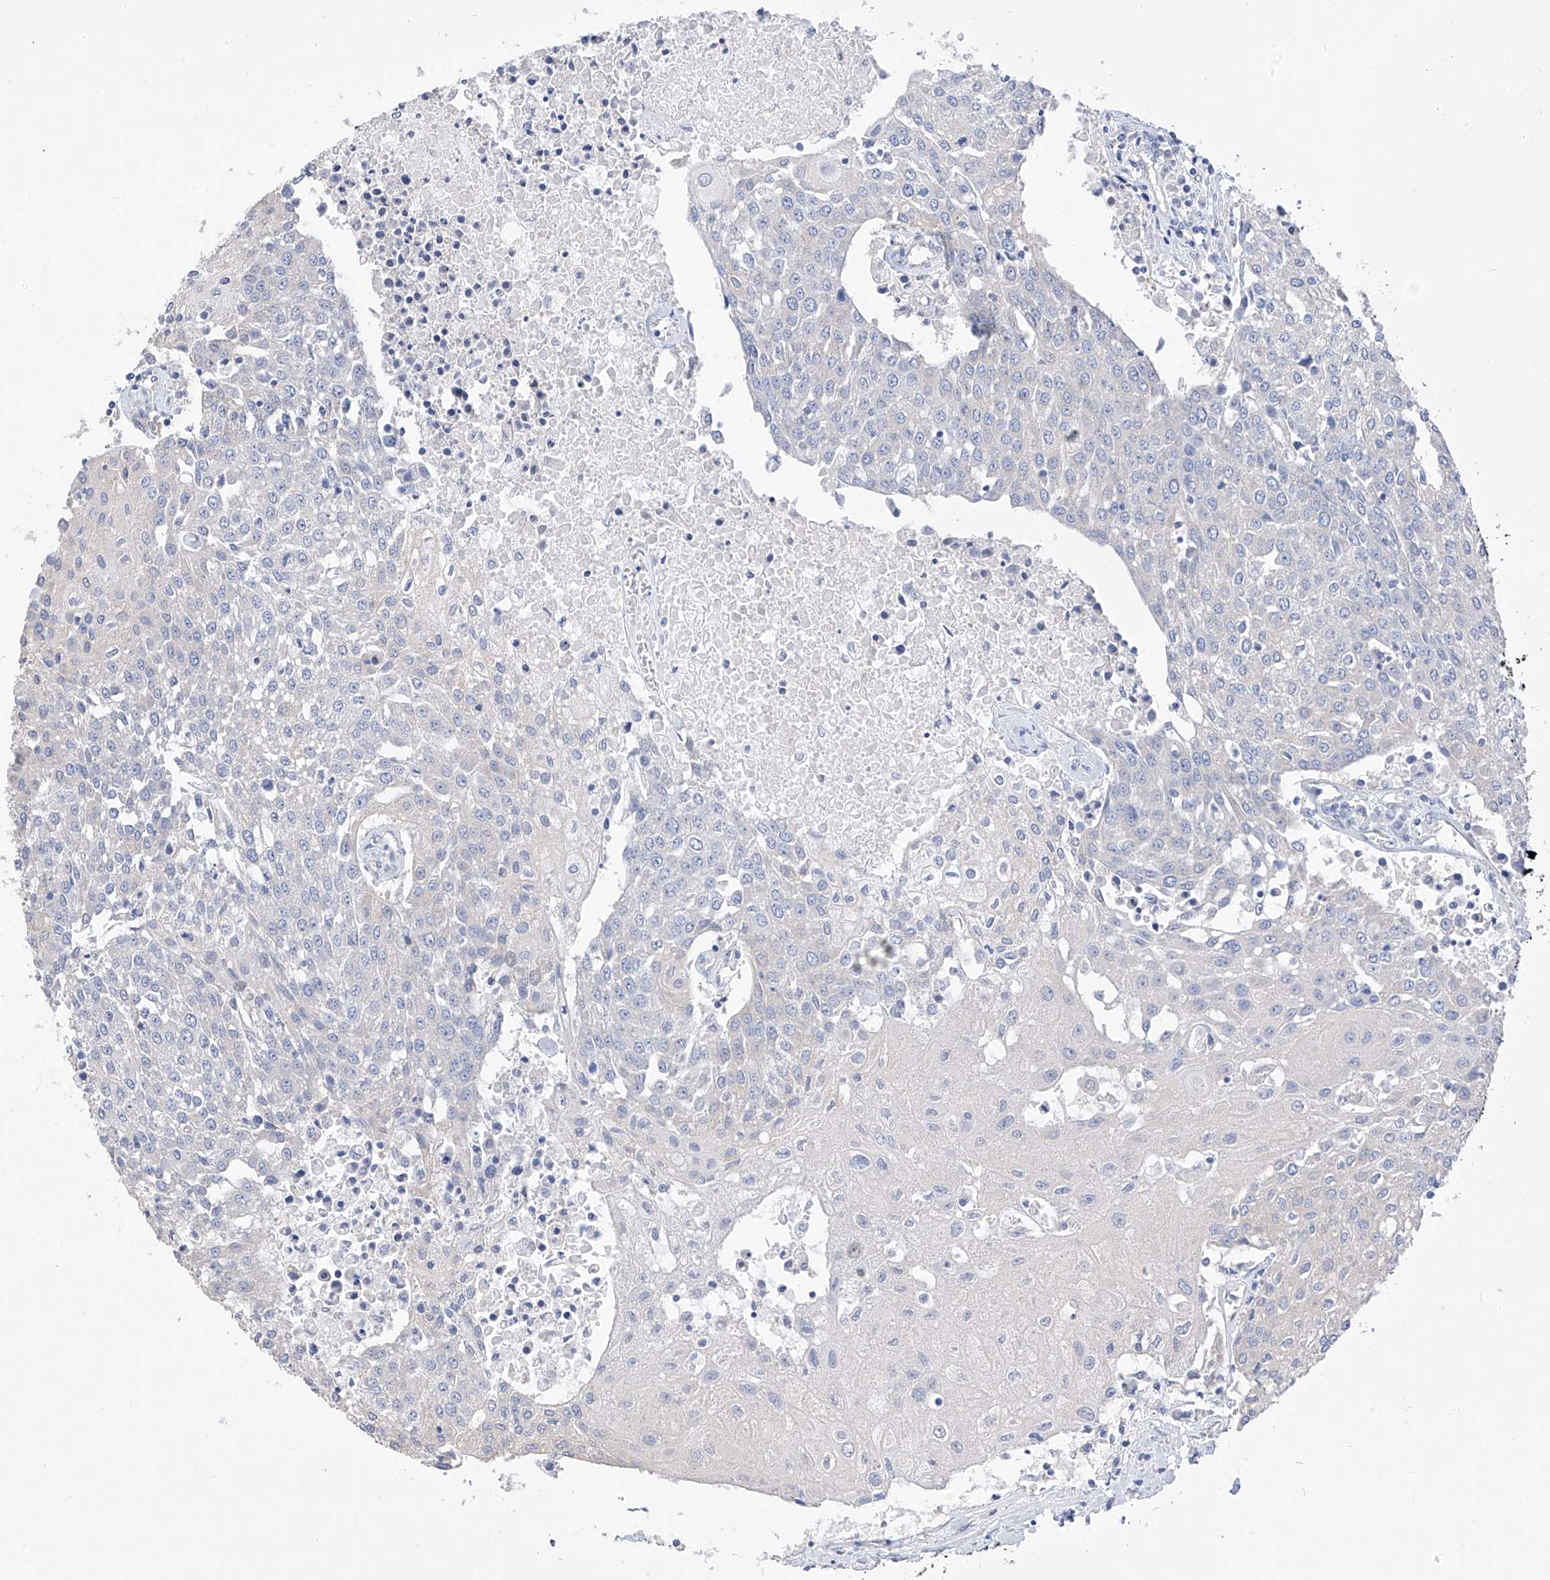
{"staining": {"intensity": "negative", "quantity": "none", "location": "none"}, "tissue": "urothelial cancer", "cell_type": "Tumor cells", "image_type": "cancer", "snomed": [{"axis": "morphology", "description": "Urothelial carcinoma, High grade"}, {"axis": "topography", "description": "Urinary bladder"}], "caption": "Human high-grade urothelial carcinoma stained for a protein using immunohistochemistry (IHC) shows no expression in tumor cells.", "gene": "ZZEF1", "patient": {"sex": "female", "age": 85}}